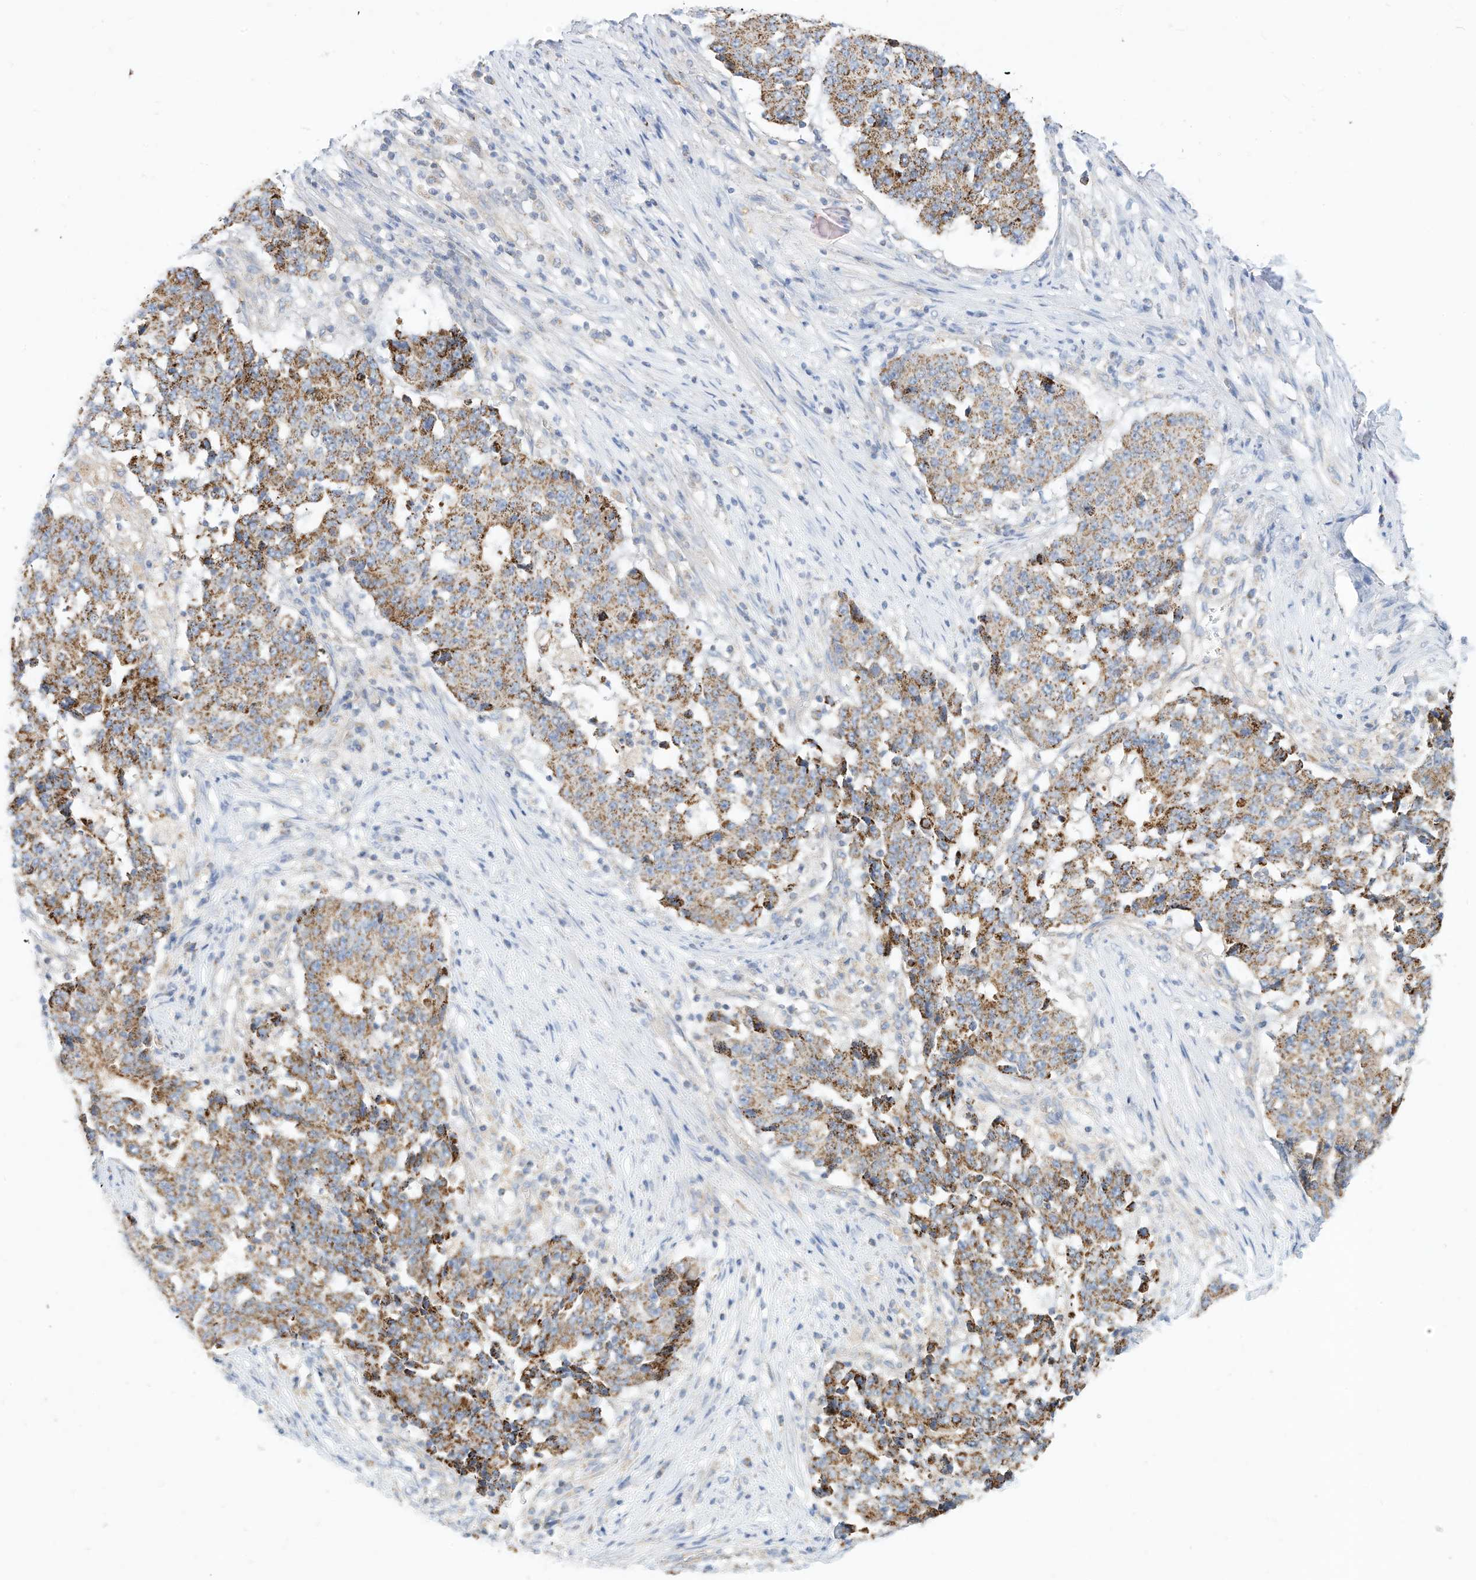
{"staining": {"intensity": "moderate", "quantity": ">75%", "location": "cytoplasmic/membranous"}, "tissue": "stomach cancer", "cell_type": "Tumor cells", "image_type": "cancer", "snomed": [{"axis": "morphology", "description": "Adenocarcinoma, NOS"}, {"axis": "topography", "description": "Stomach"}], "caption": "High-magnification brightfield microscopy of adenocarcinoma (stomach) stained with DAB (brown) and counterstained with hematoxylin (blue). tumor cells exhibit moderate cytoplasmic/membranous staining is identified in about>75% of cells. (DAB IHC, brown staining for protein, blue staining for nuclei).", "gene": "RHOH", "patient": {"sex": "male", "age": 59}}